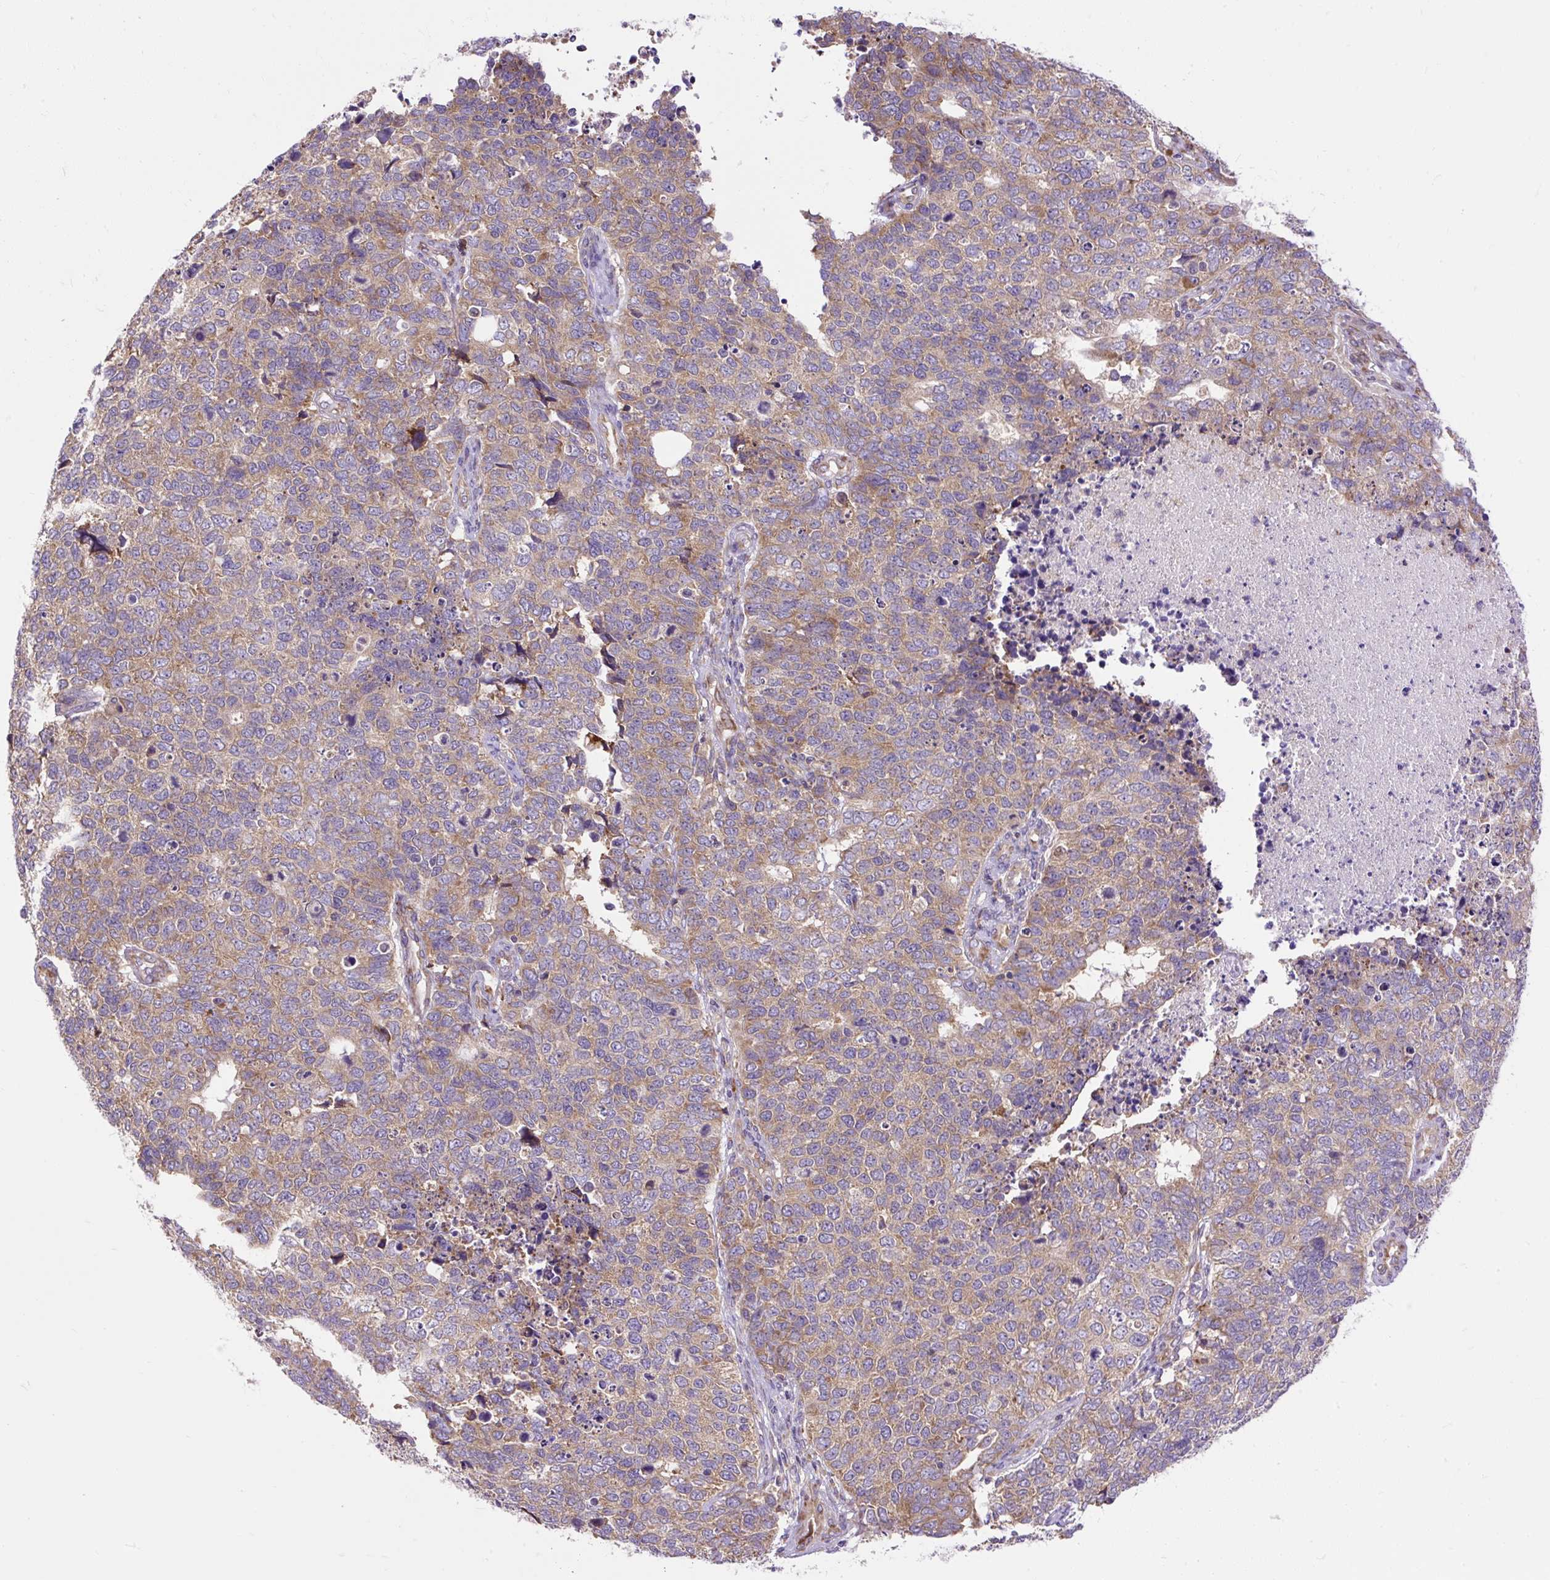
{"staining": {"intensity": "moderate", "quantity": ">75%", "location": "cytoplasmic/membranous"}, "tissue": "cervical cancer", "cell_type": "Tumor cells", "image_type": "cancer", "snomed": [{"axis": "morphology", "description": "Squamous cell carcinoma, NOS"}, {"axis": "topography", "description": "Cervix"}], "caption": "Tumor cells display moderate cytoplasmic/membranous positivity in approximately >75% of cells in cervical cancer.", "gene": "RPS5", "patient": {"sex": "female", "age": 63}}